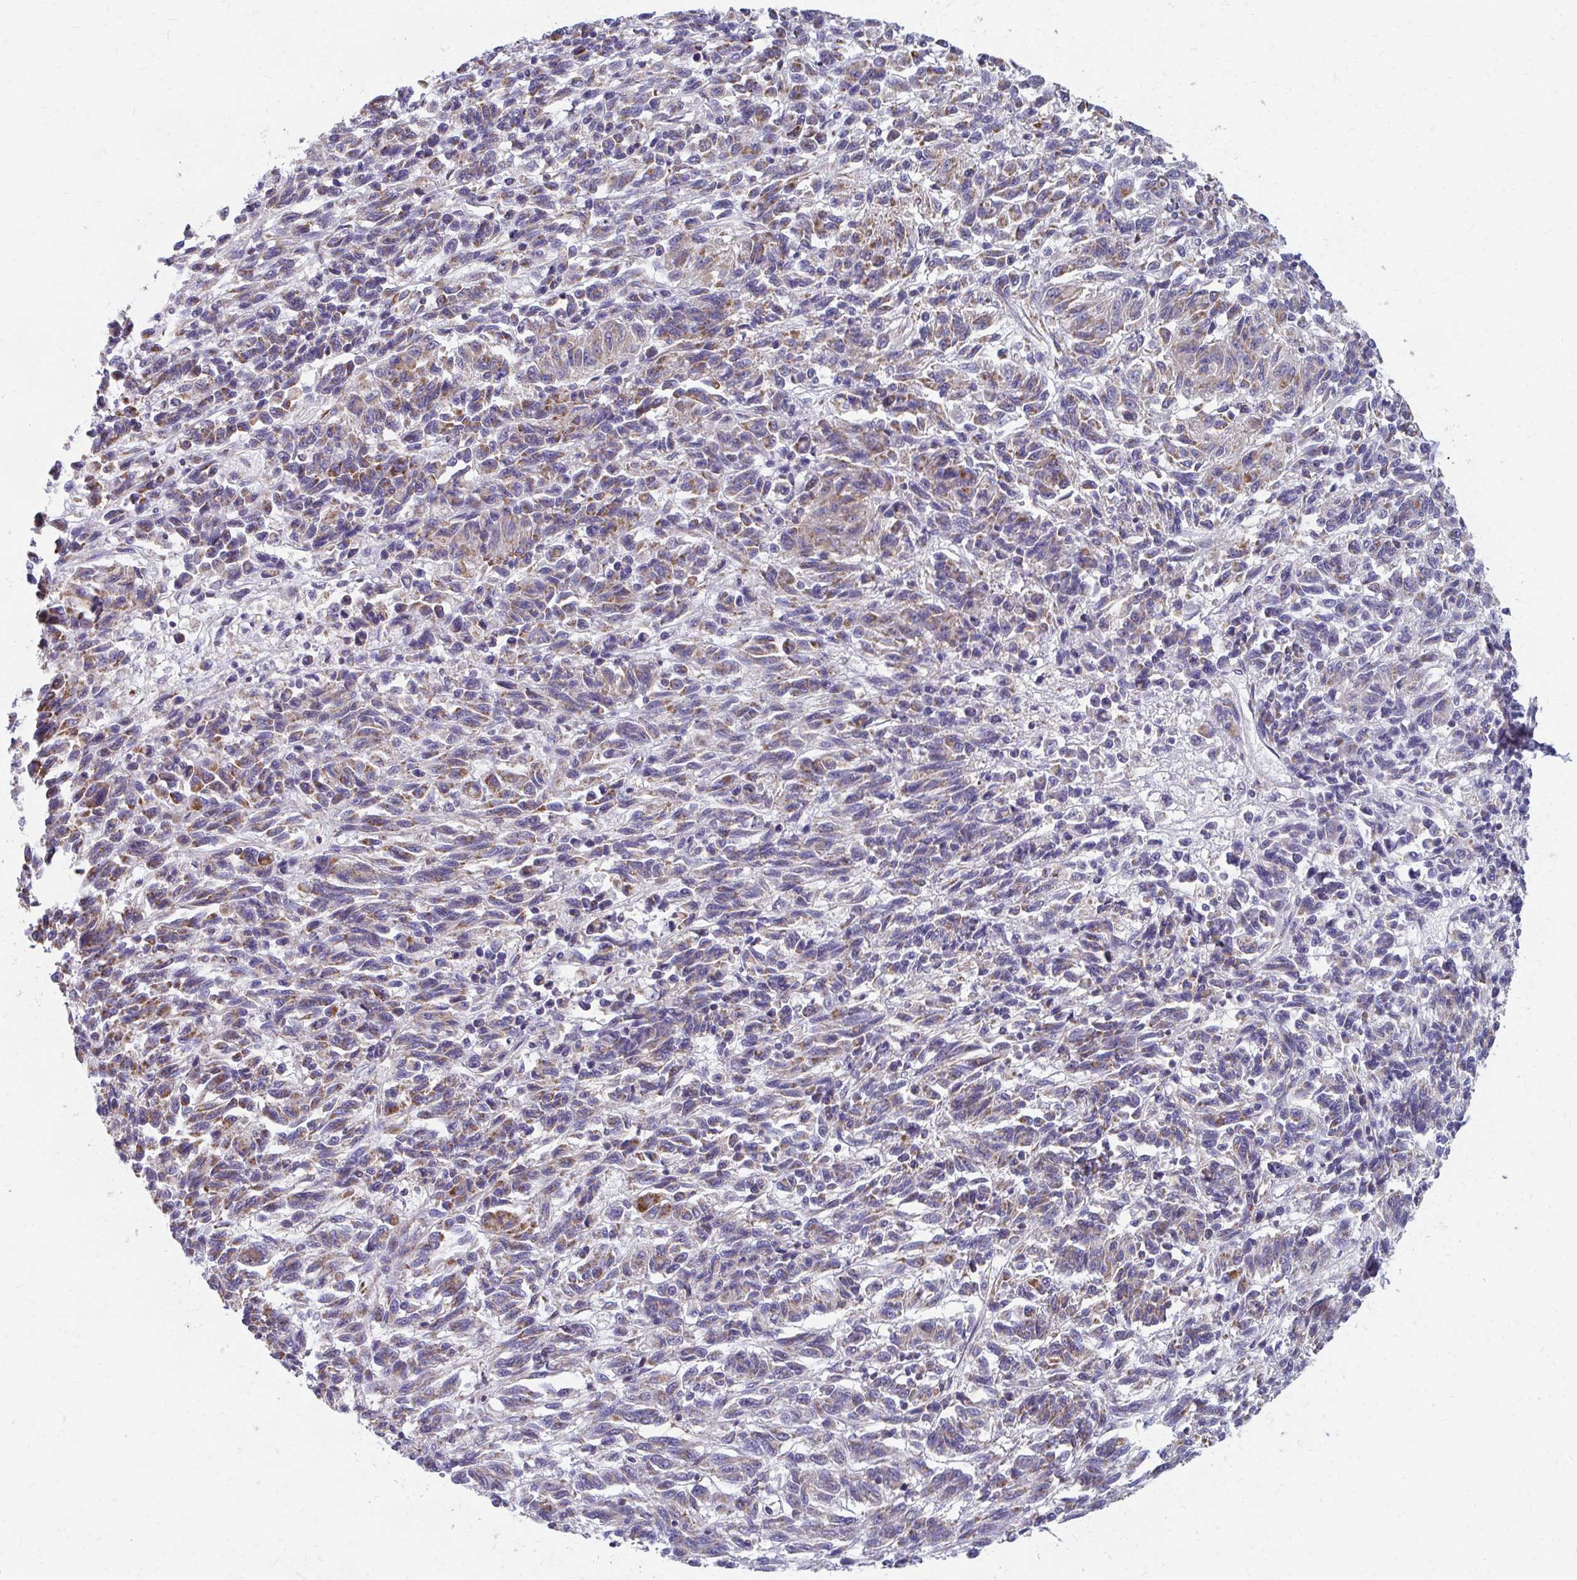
{"staining": {"intensity": "weak", "quantity": "25%-75%", "location": "cytoplasmic/membranous"}, "tissue": "melanoma", "cell_type": "Tumor cells", "image_type": "cancer", "snomed": [{"axis": "morphology", "description": "Malignant melanoma, Metastatic site"}, {"axis": "topography", "description": "Lung"}], "caption": "There is low levels of weak cytoplasmic/membranous staining in tumor cells of malignant melanoma (metastatic site), as demonstrated by immunohistochemical staining (brown color).", "gene": "RCC1L", "patient": {"sex": "male", "age": 64}}